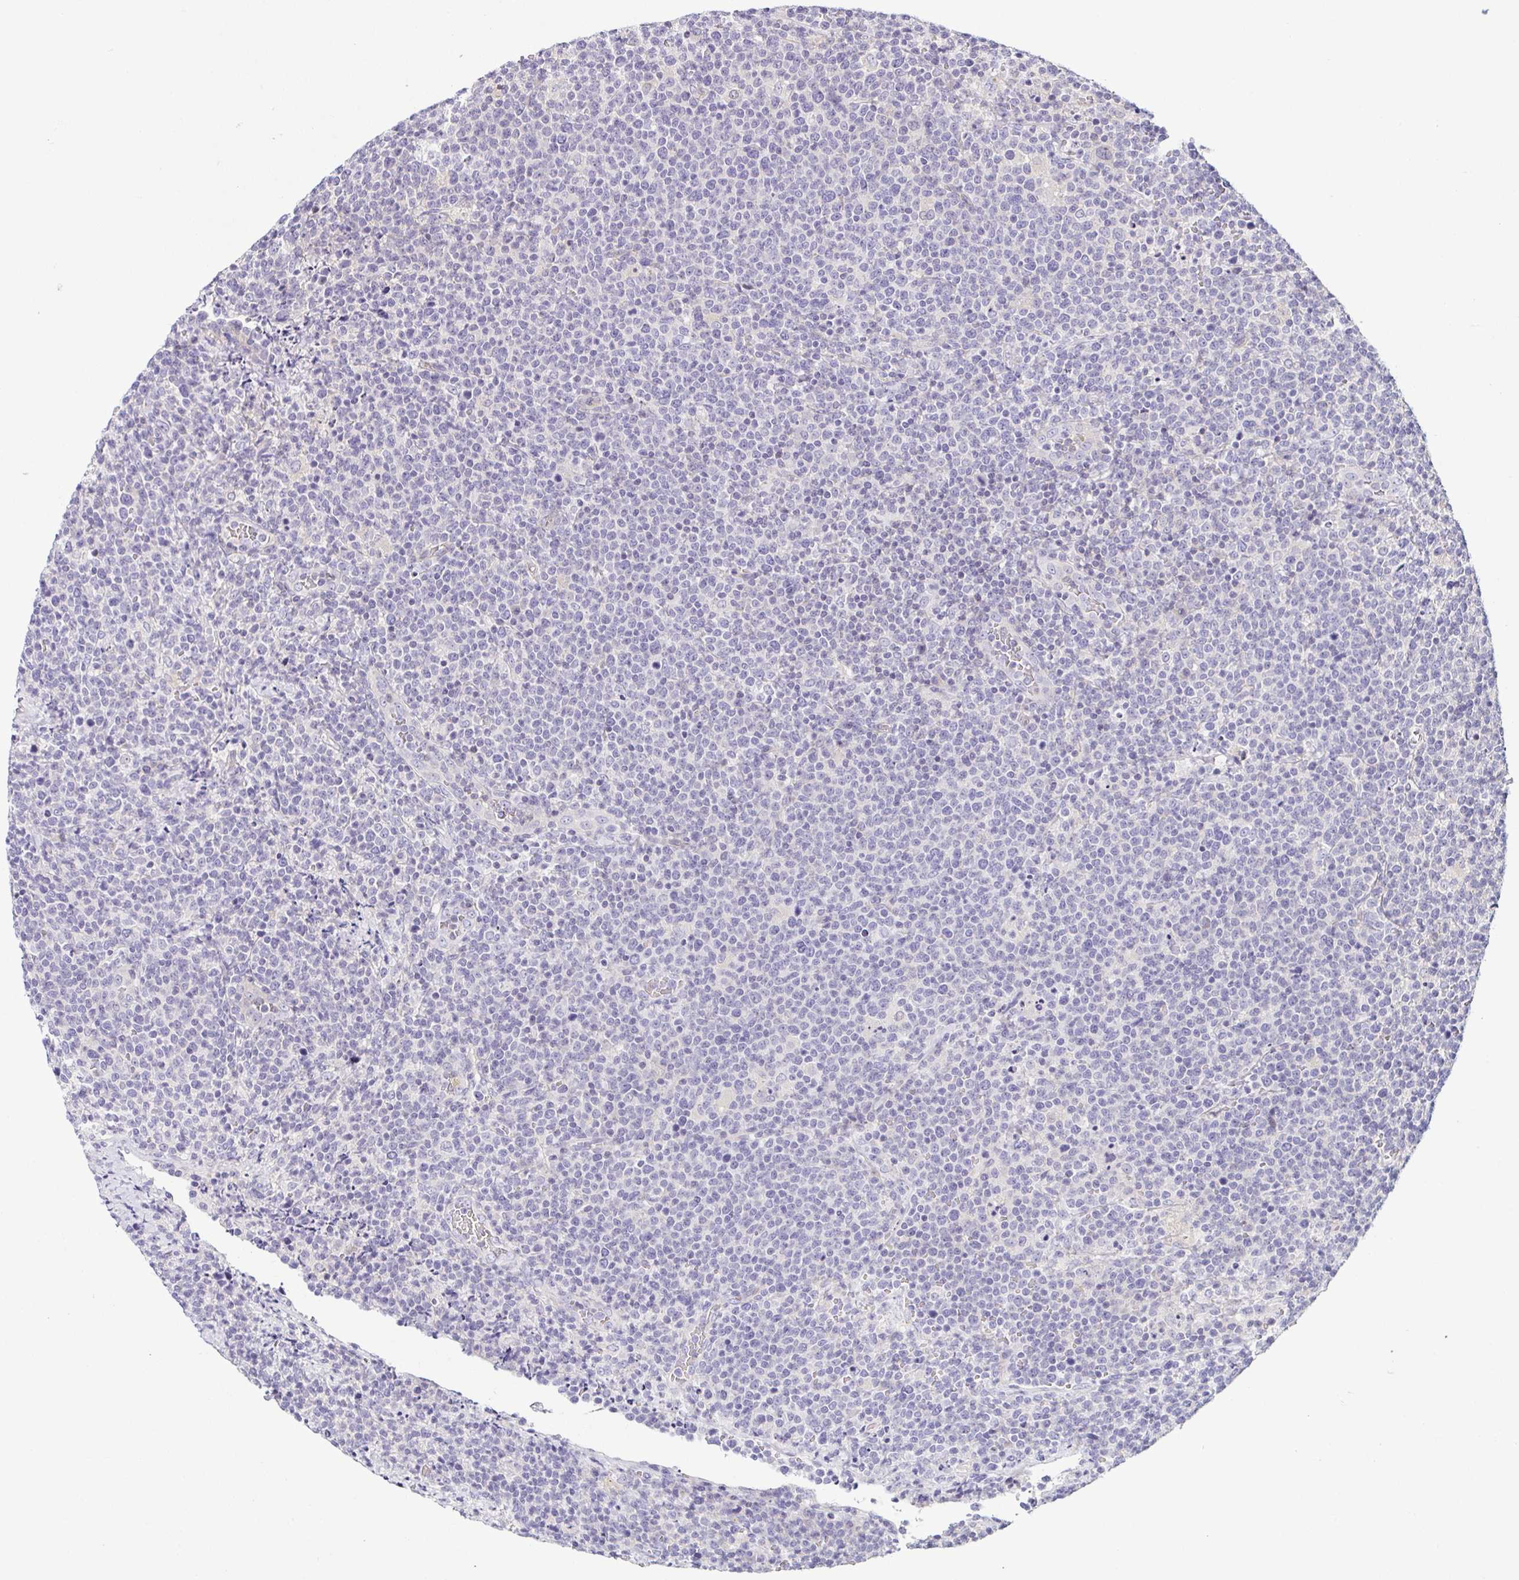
{"staining": {"intensity": "negative", "quantity": "none", "location": "none"}, "tissue": "lymphoma", "cell_type": "Tumor cells", "image_type": "cancer", "snomed": [{"axis": "morphology", "description": "Malignant lymphoma, non-Hodgkin's type, High grade"}, {"axis": "topography", "description": "Lymph node"}], "caption": "High magnification brightfield microscopy of malignant lymphoma, non-Hodgkin's type (high-grade) stained with DAB (brown) and counterstained with hematoxylin (blue): tumor cells show no significant staining.", "gene": "FAM162B", "patient": {"sex": "male", "age": 61}}